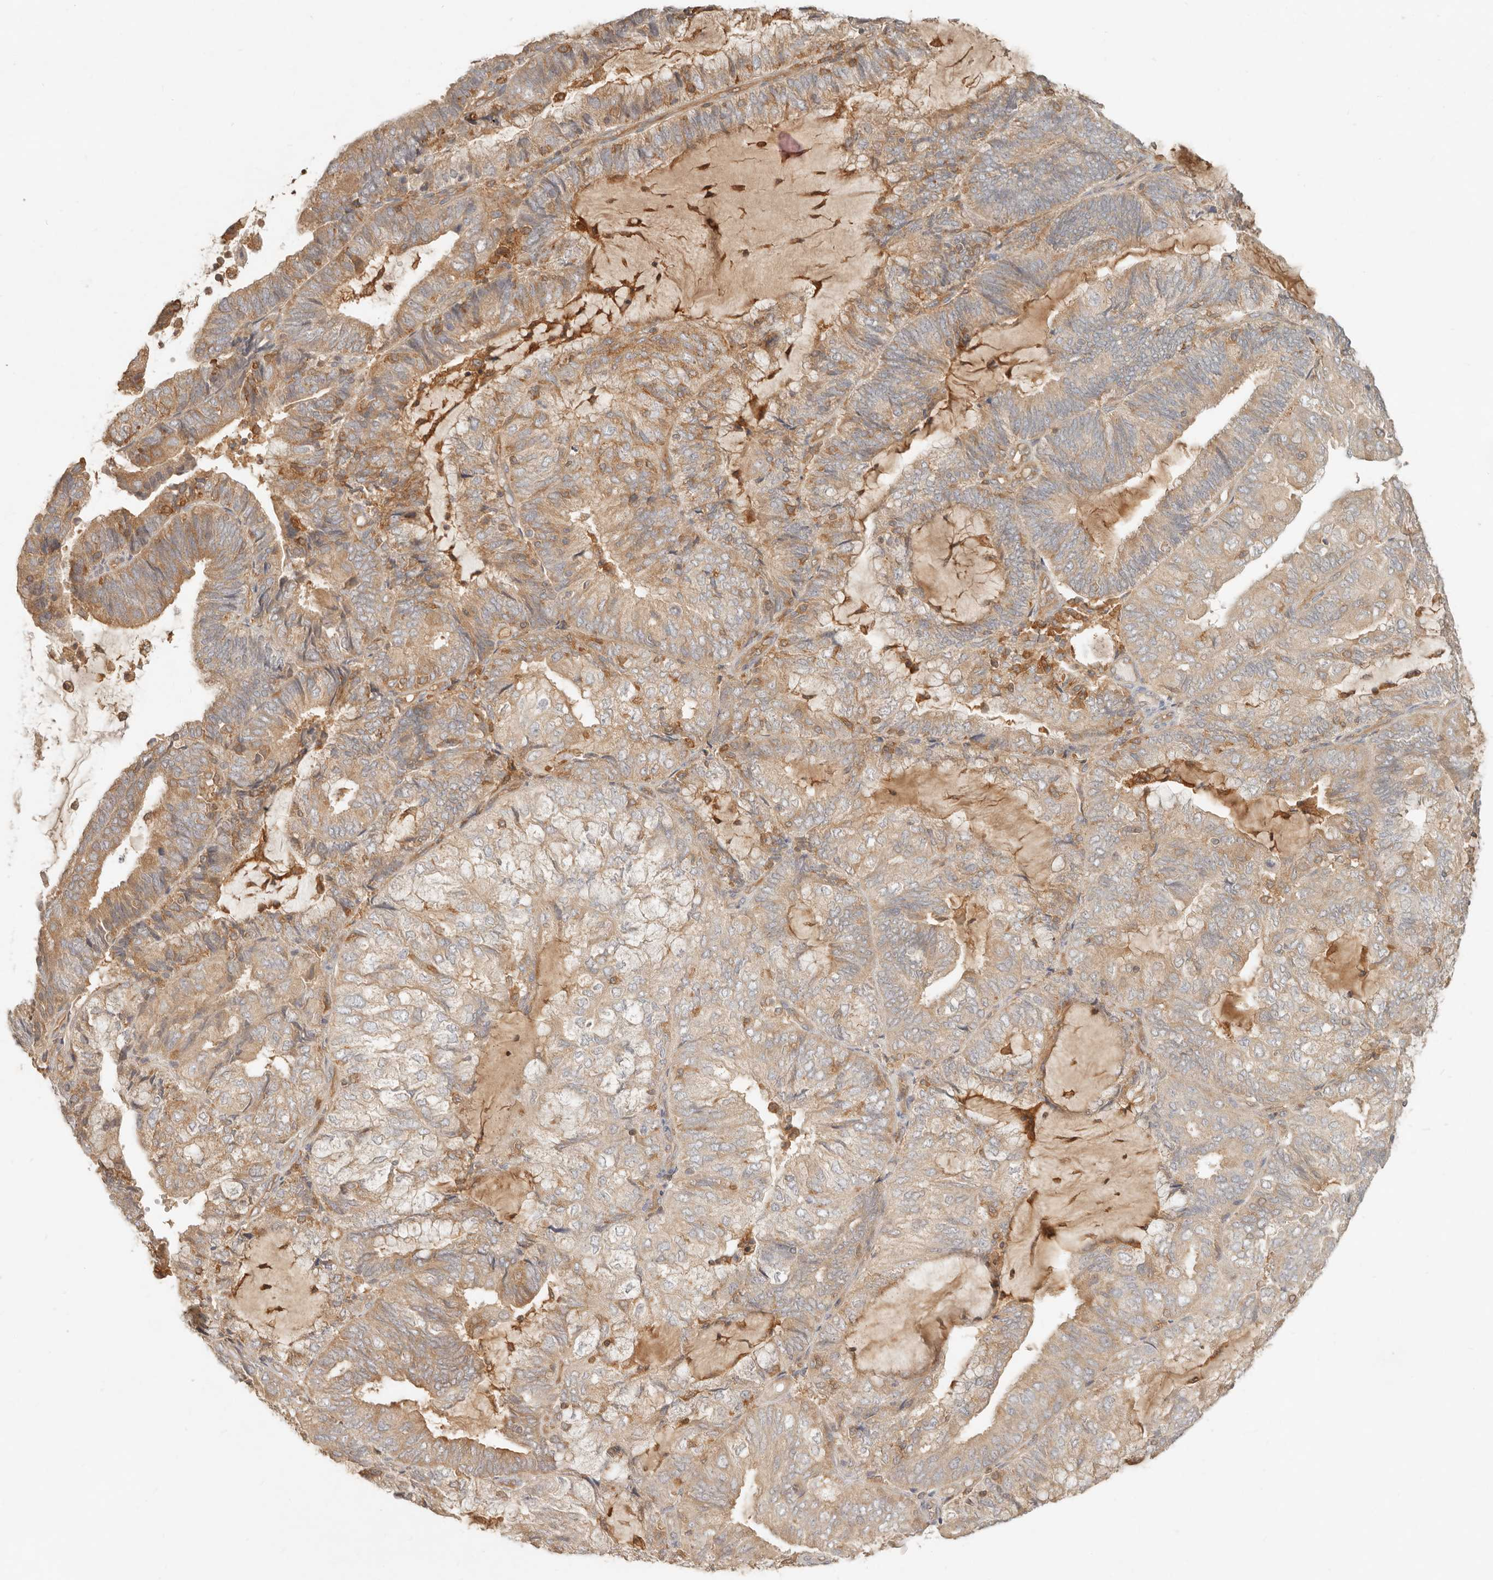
{"staining": {"intensity": "moderate", "quantity": "25%-75%", "location": "cytoplasmic/membranous"}, "tissue": "endometrial cancer", "cell_type": "Tumor cells", "image_type": "cancer", "snomed": [{"axis": "morphology", "description": "Adenocarcinoma, NOS"}, {"axis": "topography", "description": "Endometrium"}], "caption": "Protein expression analysis of endometrial cancer displays moderate cytoplasmic/membranous positivity in approximately 25%-75% of tumor cells.", "gene": "NECAP2", "patient": {"sex": "female", "age": 81}}